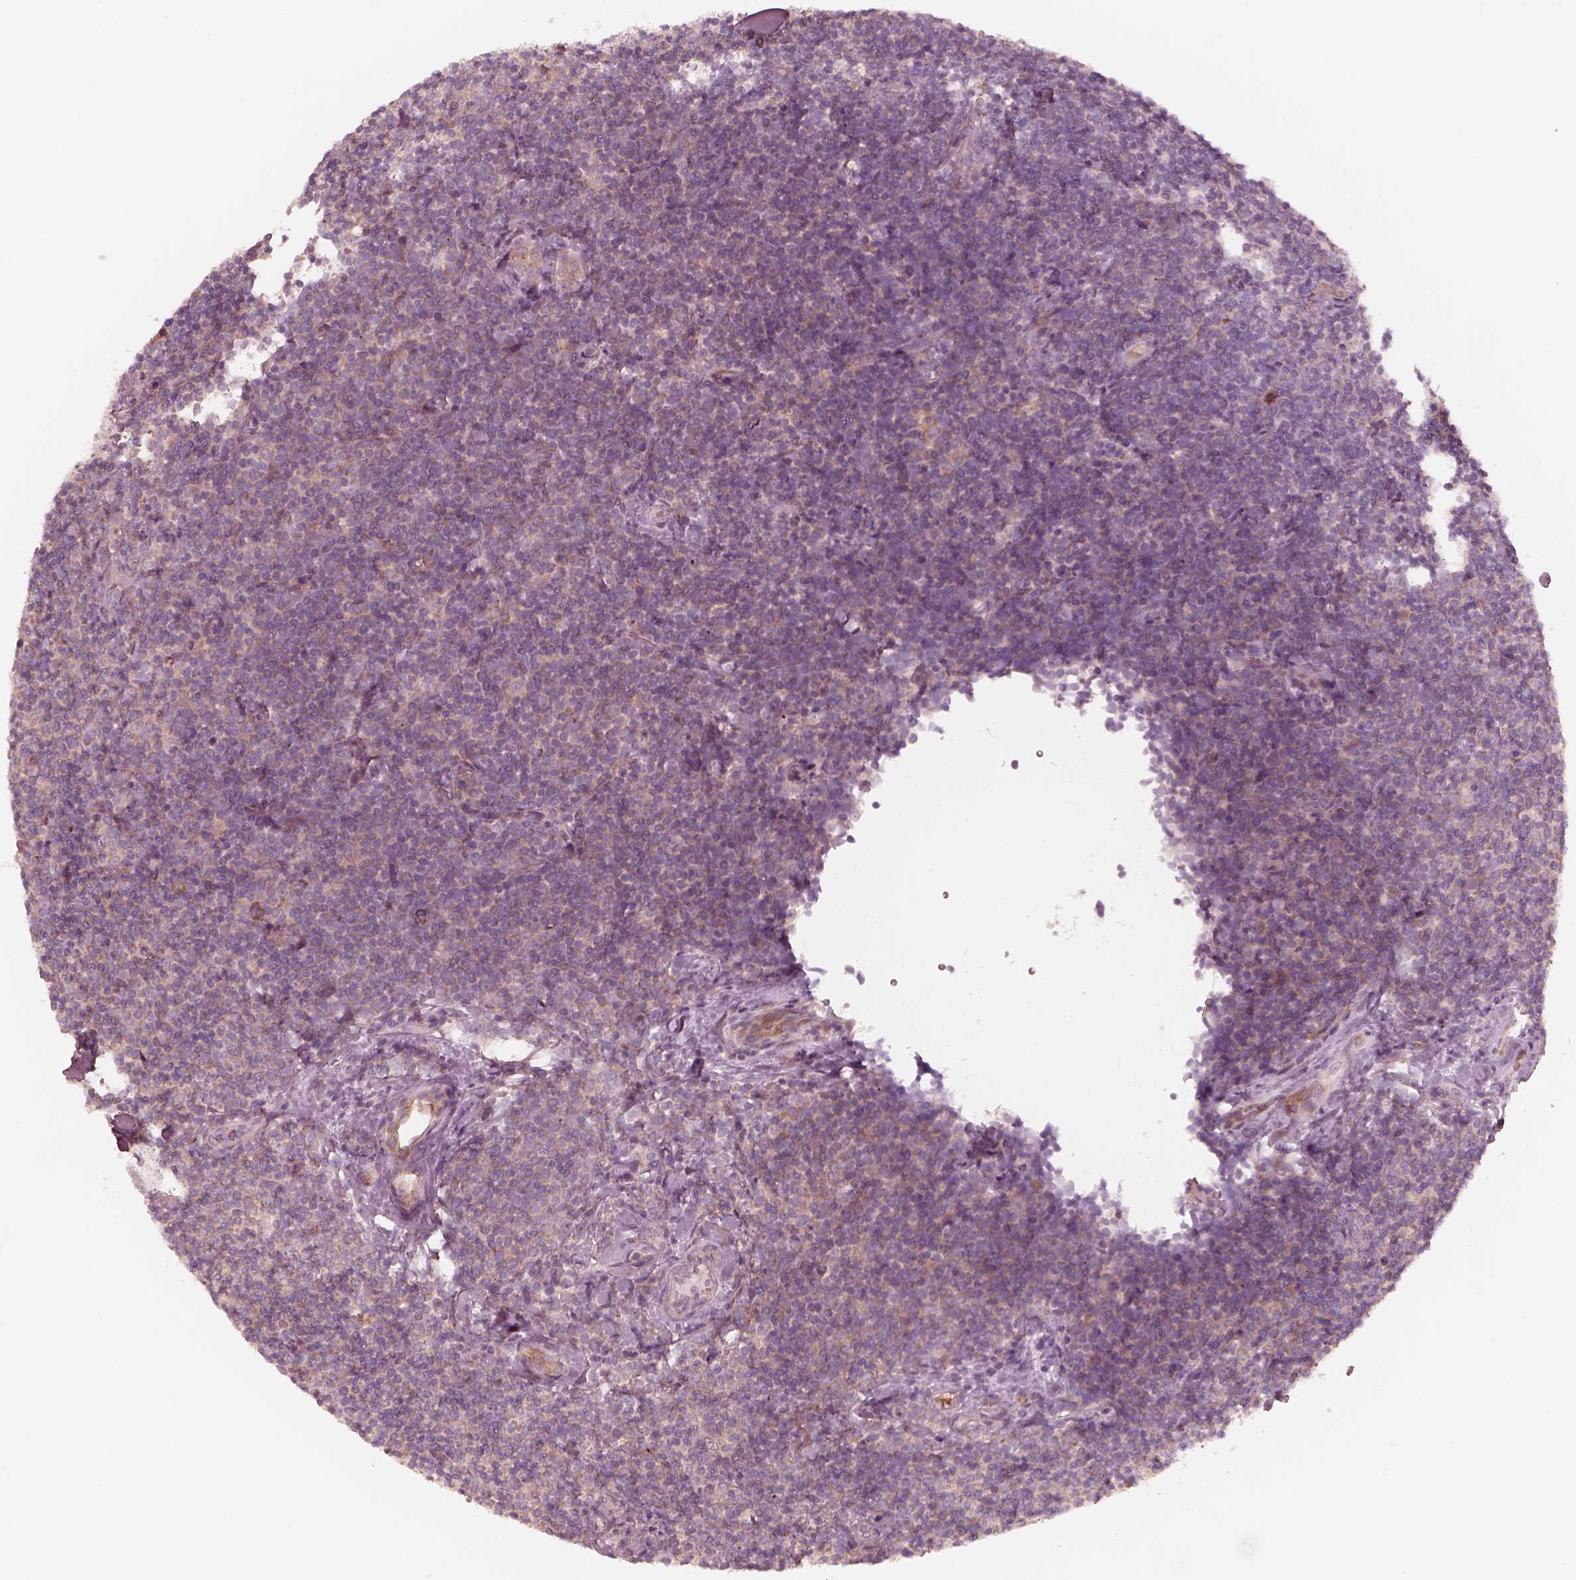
{"staining": {"intensity": "negative", "quantity": "none", "location": "none"}, "tissue": "lymphoma", "cell_type": "Tumor cells", "image_type": "cancer", "snomed": [{"axis": "morphology", "description": "Malignant lymphoma, non-Hodgkin's type, Low grade"}, {"axis": "topography", "description": "Lymph node"}], "caption": "Lymphoma was stained to show a protein in brown. There is no significant expression in tumor cells.", "gene": "RAB3C", "patient": {"sex": "female", "age": 56}}